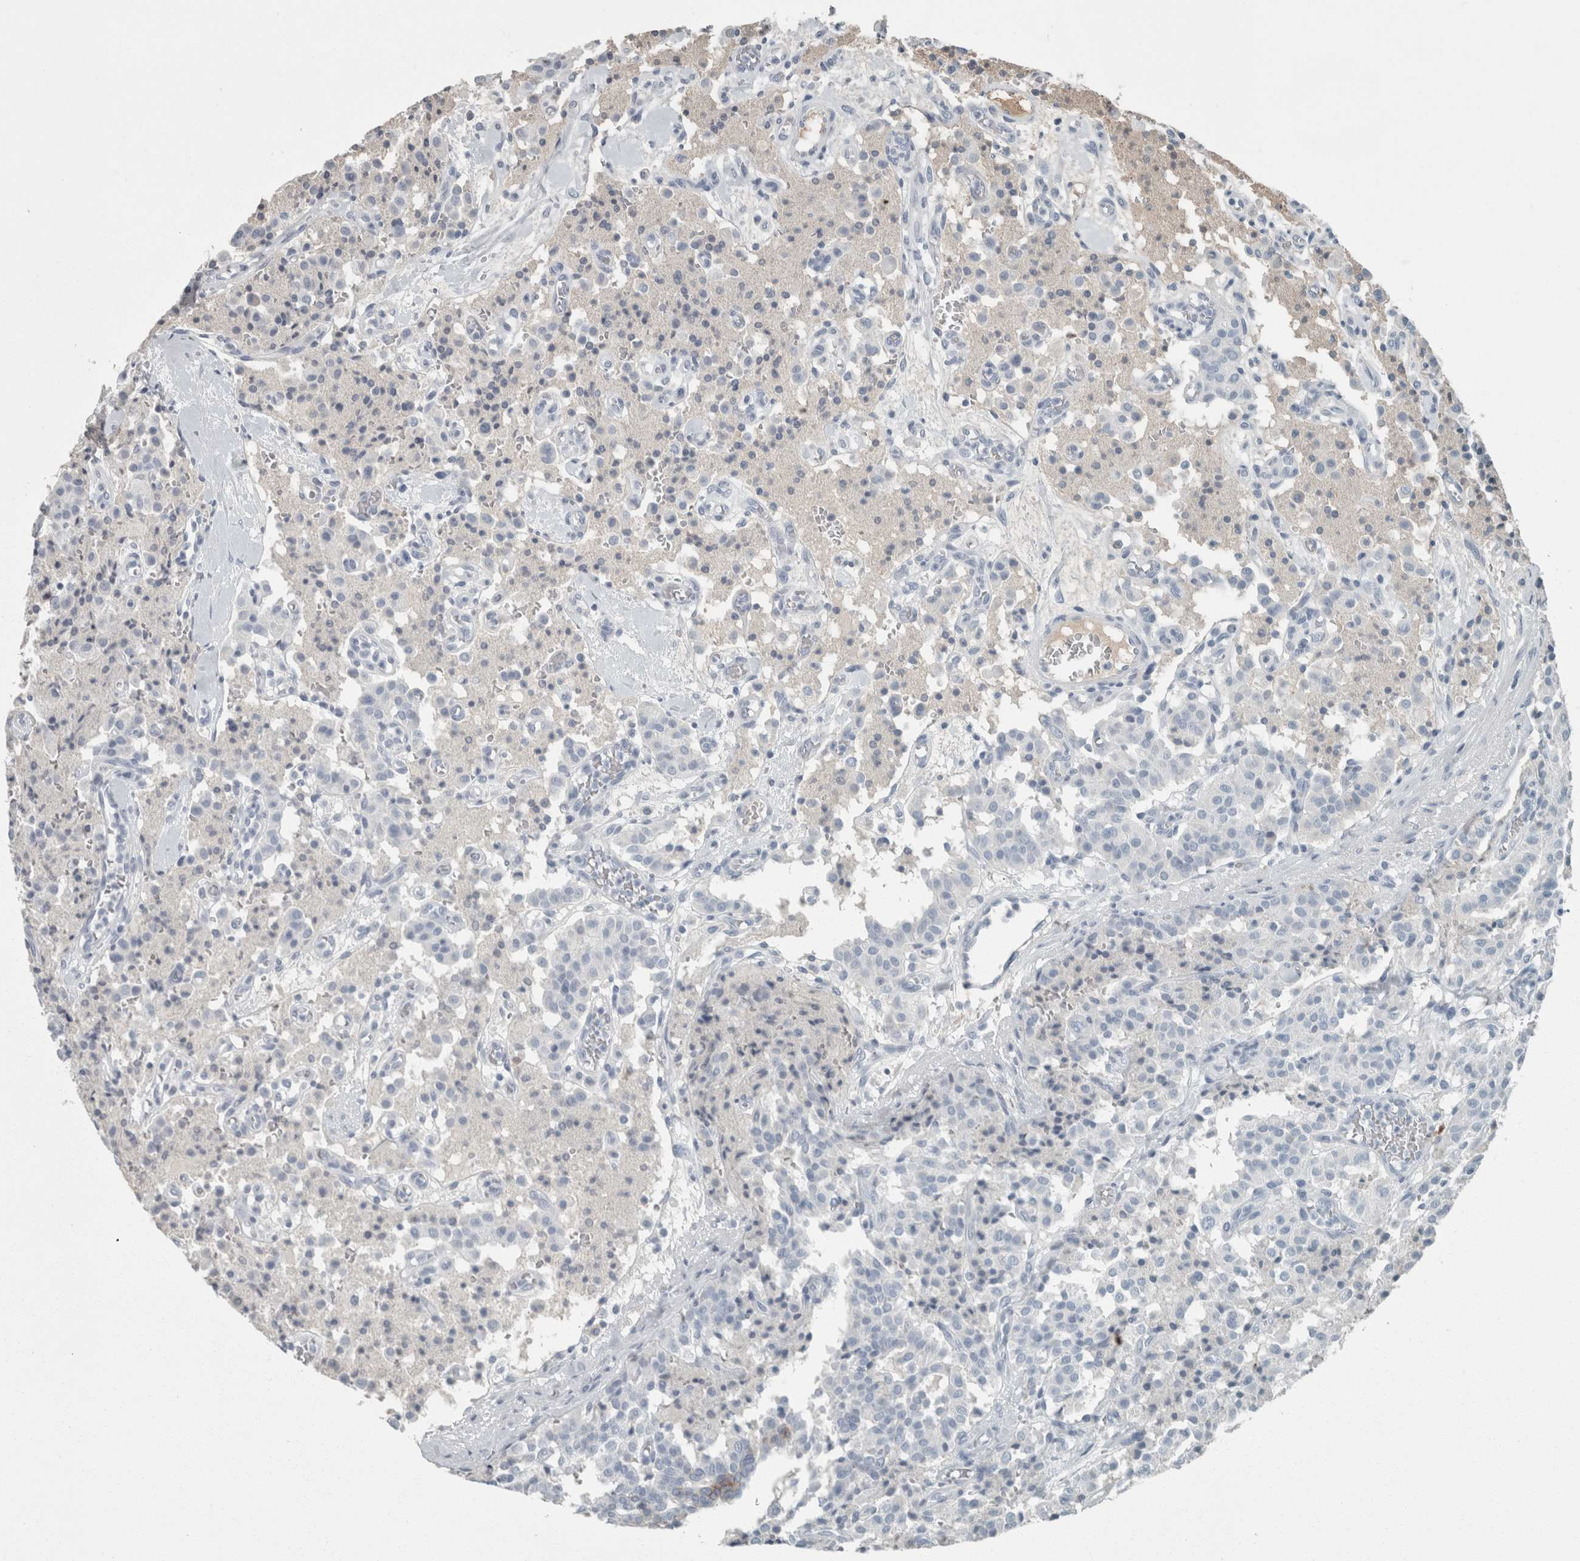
{"staining": {"intensity": "weak", "quantity": "<25%", "location": "cytoplasmic/membranous"}, "tissue": "carcinoid", "cell_type": "Tumor cells", "image_type": "cancer", "snomed": [{"axis": "morphology", "description": "Carcinoid, malignant, NOS"}, {"axis": "topography", "description": "Lung"}], "caption": "High power microscopy micrograph of an immunohistochemistry (IHC) photomicrograph of carcinoid, revealing no significant expression in tumor cells.", "gene": "CHL1", "patient": {"sex": "male", "age": 30}}